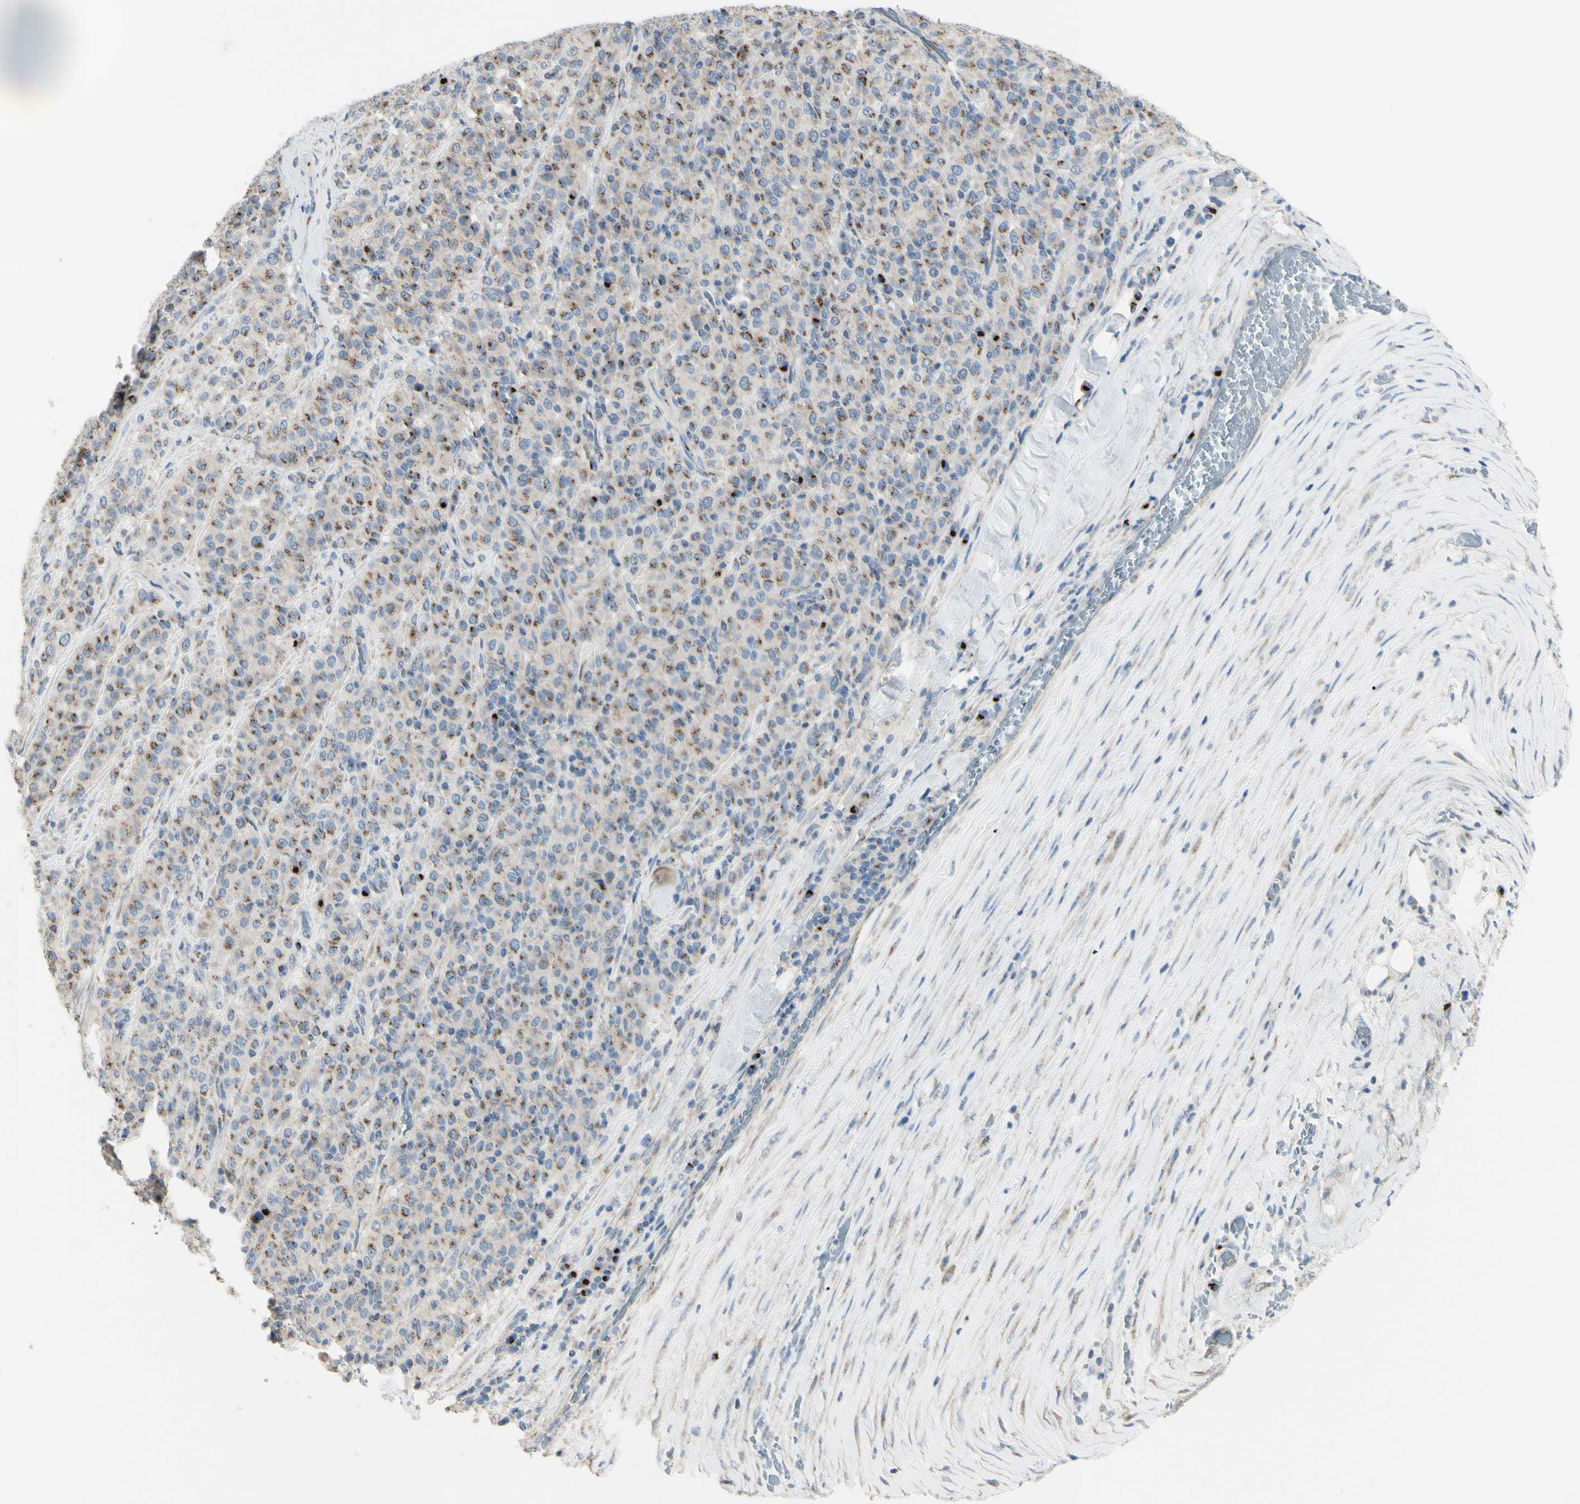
{"staining": {"intensity": "moderate", "quantity": "25%-75%", "location": "cytoplasmic/membranous"}, "tissue": "melanoma", "cell_type": "Tumor cells", "image_type": "cancer", "snomed": [{"axis": "morphology", "description": "Malignant melanoma, Metastatic site"}, {"axis": "topography", "description": "Pancreas"}], "caption": "Malignant melanoma (metastatic site) stained with immunohistochemistry (IHC) displays moderate cytoplasmic/membranous positivity in approximately 25%-75% of tumor cells. (Stains: DAB (3,3'-diaminobenzidine) in brown, nuclei in blue, Microscopy: brightfield microscopy at high magnification).", "gene": "B4GALT3", "patient": {"sex": "female", "age": 30}}